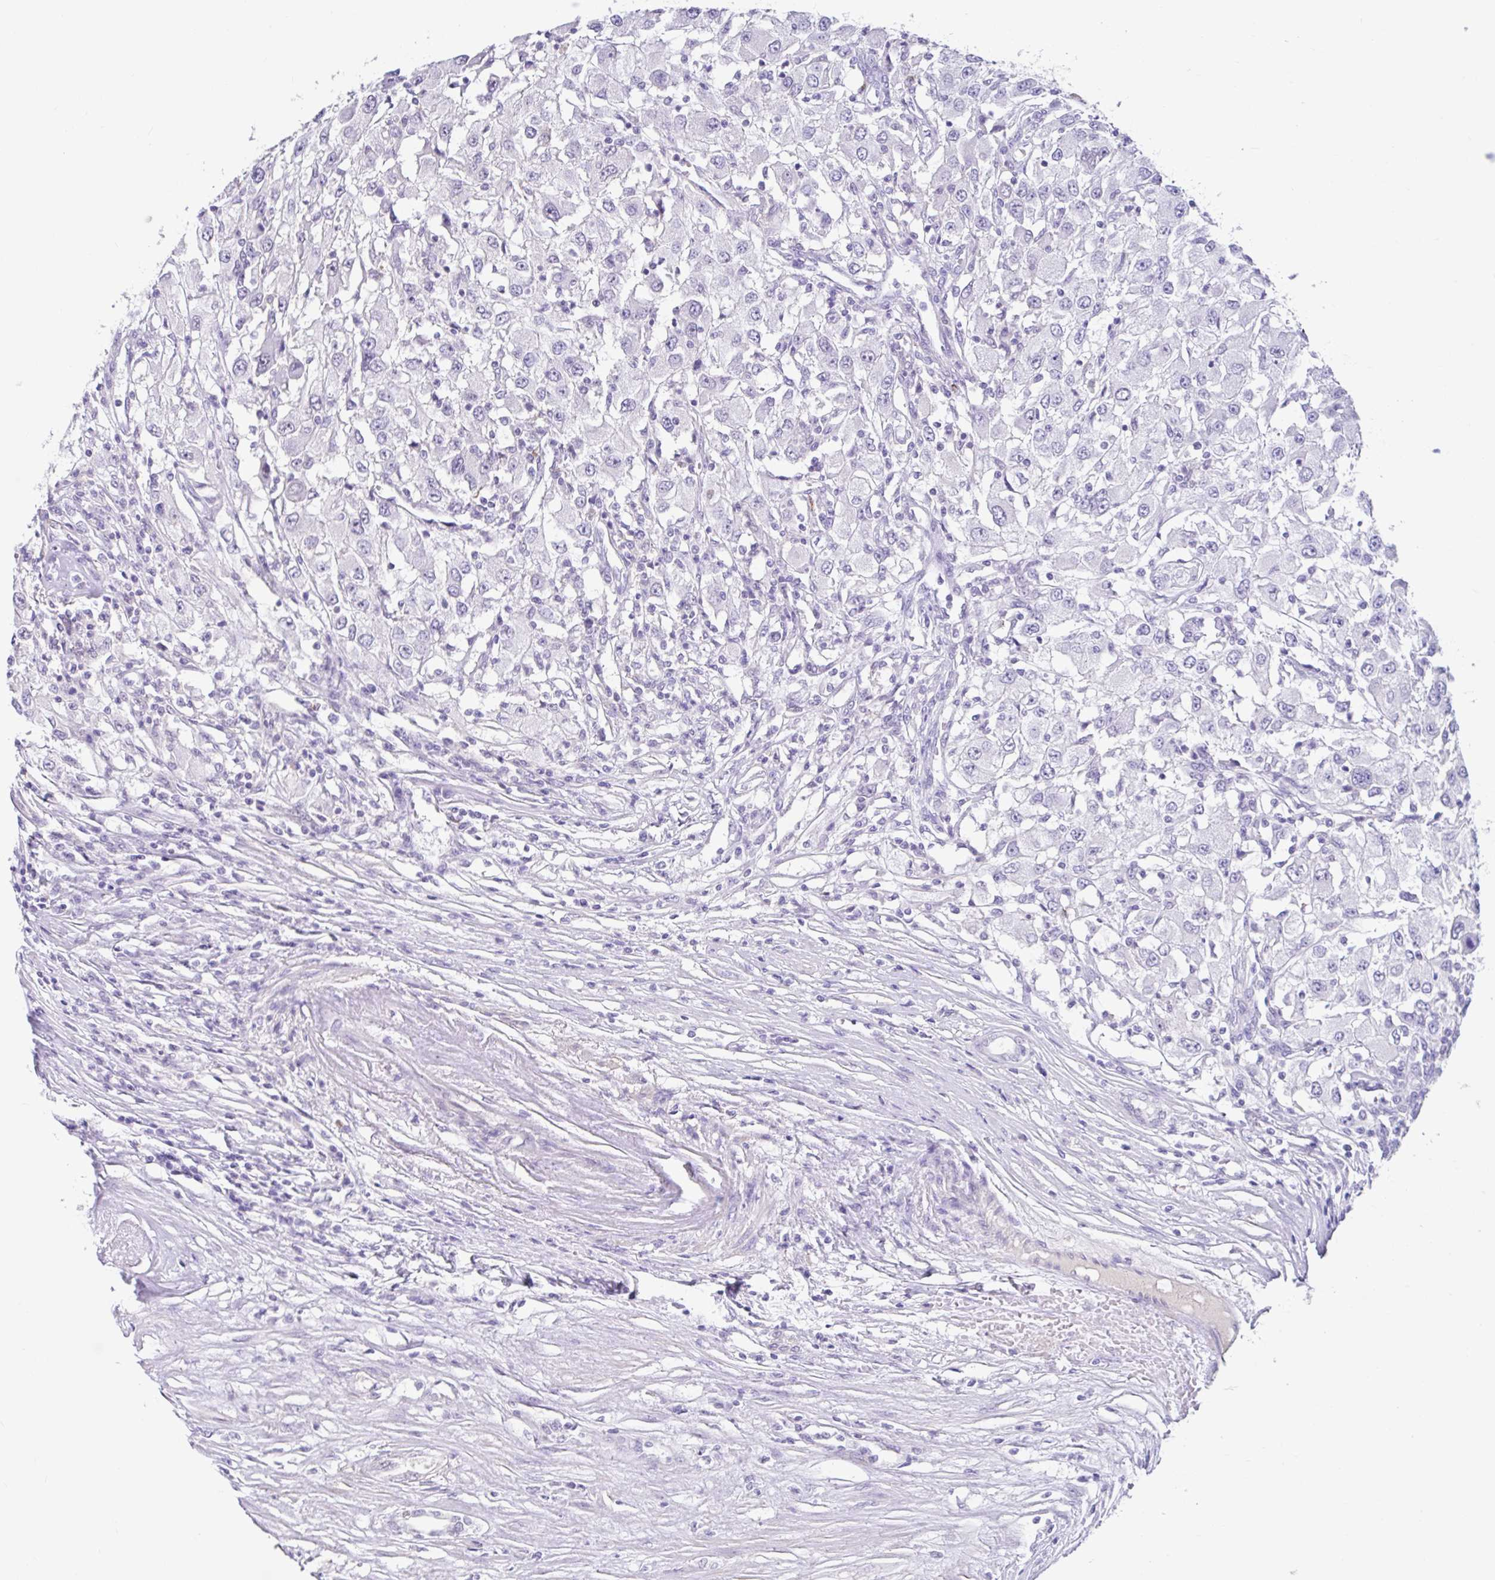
{"staining": {"intensity": "negative", "quantity": "none", "location": "none"}, "tissue": "renal cancer", "cell_type": "Tumor cells", "image_type": "cancer", "snomed": [{"axis": "morphology", "description": "Adenocarcinoma, NOS"}, {"axis": "topography", "description": "Kidney"}], "caption": "The IHC image has no significant expression in tumor cells of renal adenocarcinoma tissue. (DAB immunohistochemistry visualized using brightfield microscopy, high magnification).", "gene": "DCAF17", "patient": {"sex": "female", "age": 67}}